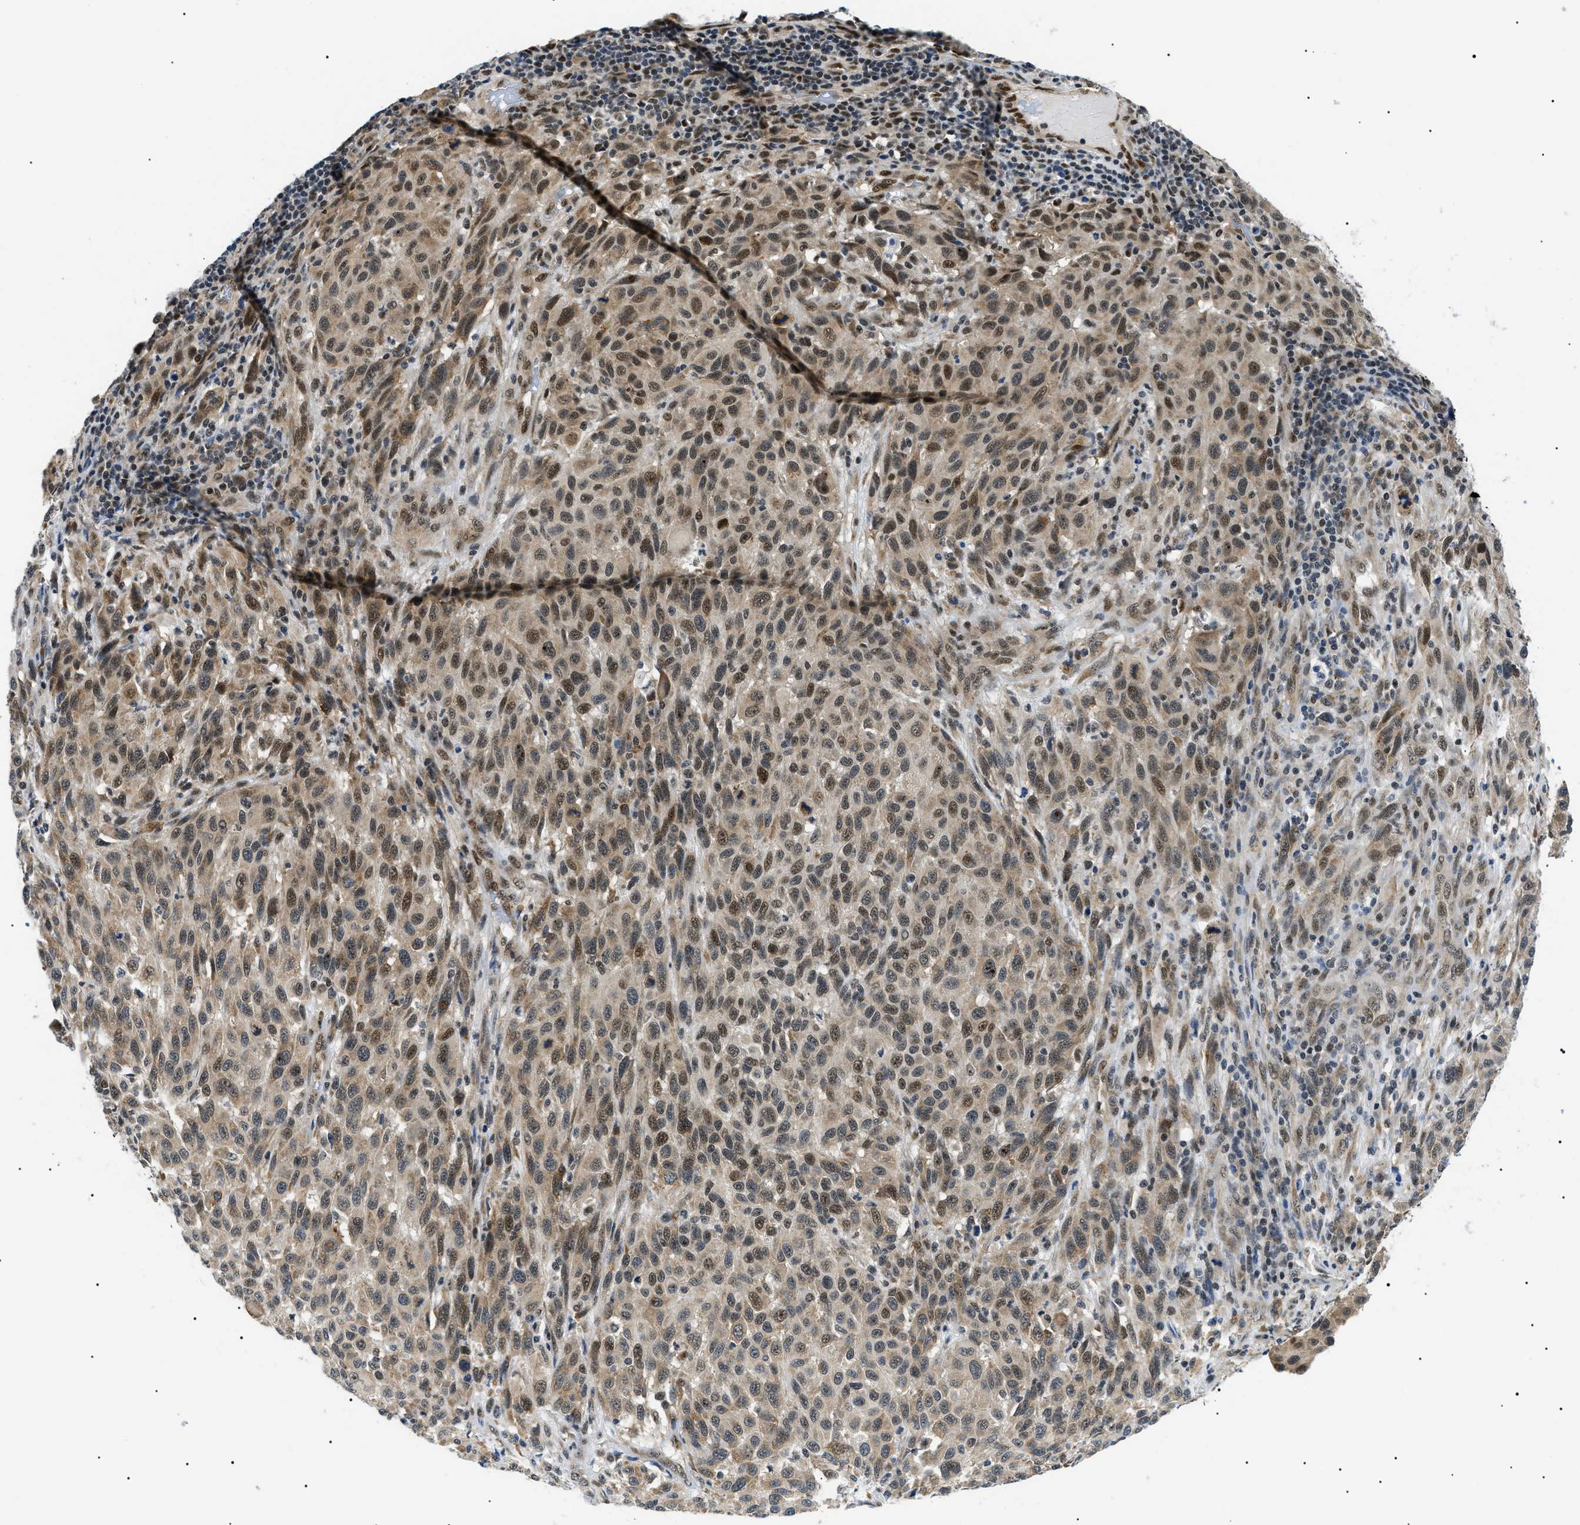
{"staining": {"intensity": "moderate", "quantity": ">75%", "location": "cytoplasmic/membranous,nuclear"}, "tissue": "melanoma", "cell_type": "Tumor cells", "image_type": "cancer", "snomed": [{"axis": "morphology", "description": "Malignant melanoma, Metastatic site"}, {"axis": "topography", "description": "Lymph node"}], "caption": "Protein expression analysis of human malignant melanoma (metastatic site) reveals moderate cytoplasmic/membranous and nuclear expression in about >75% of tumor cells.", "gene": "CWC25", "patient": {"sex": "male", "age": 61}}